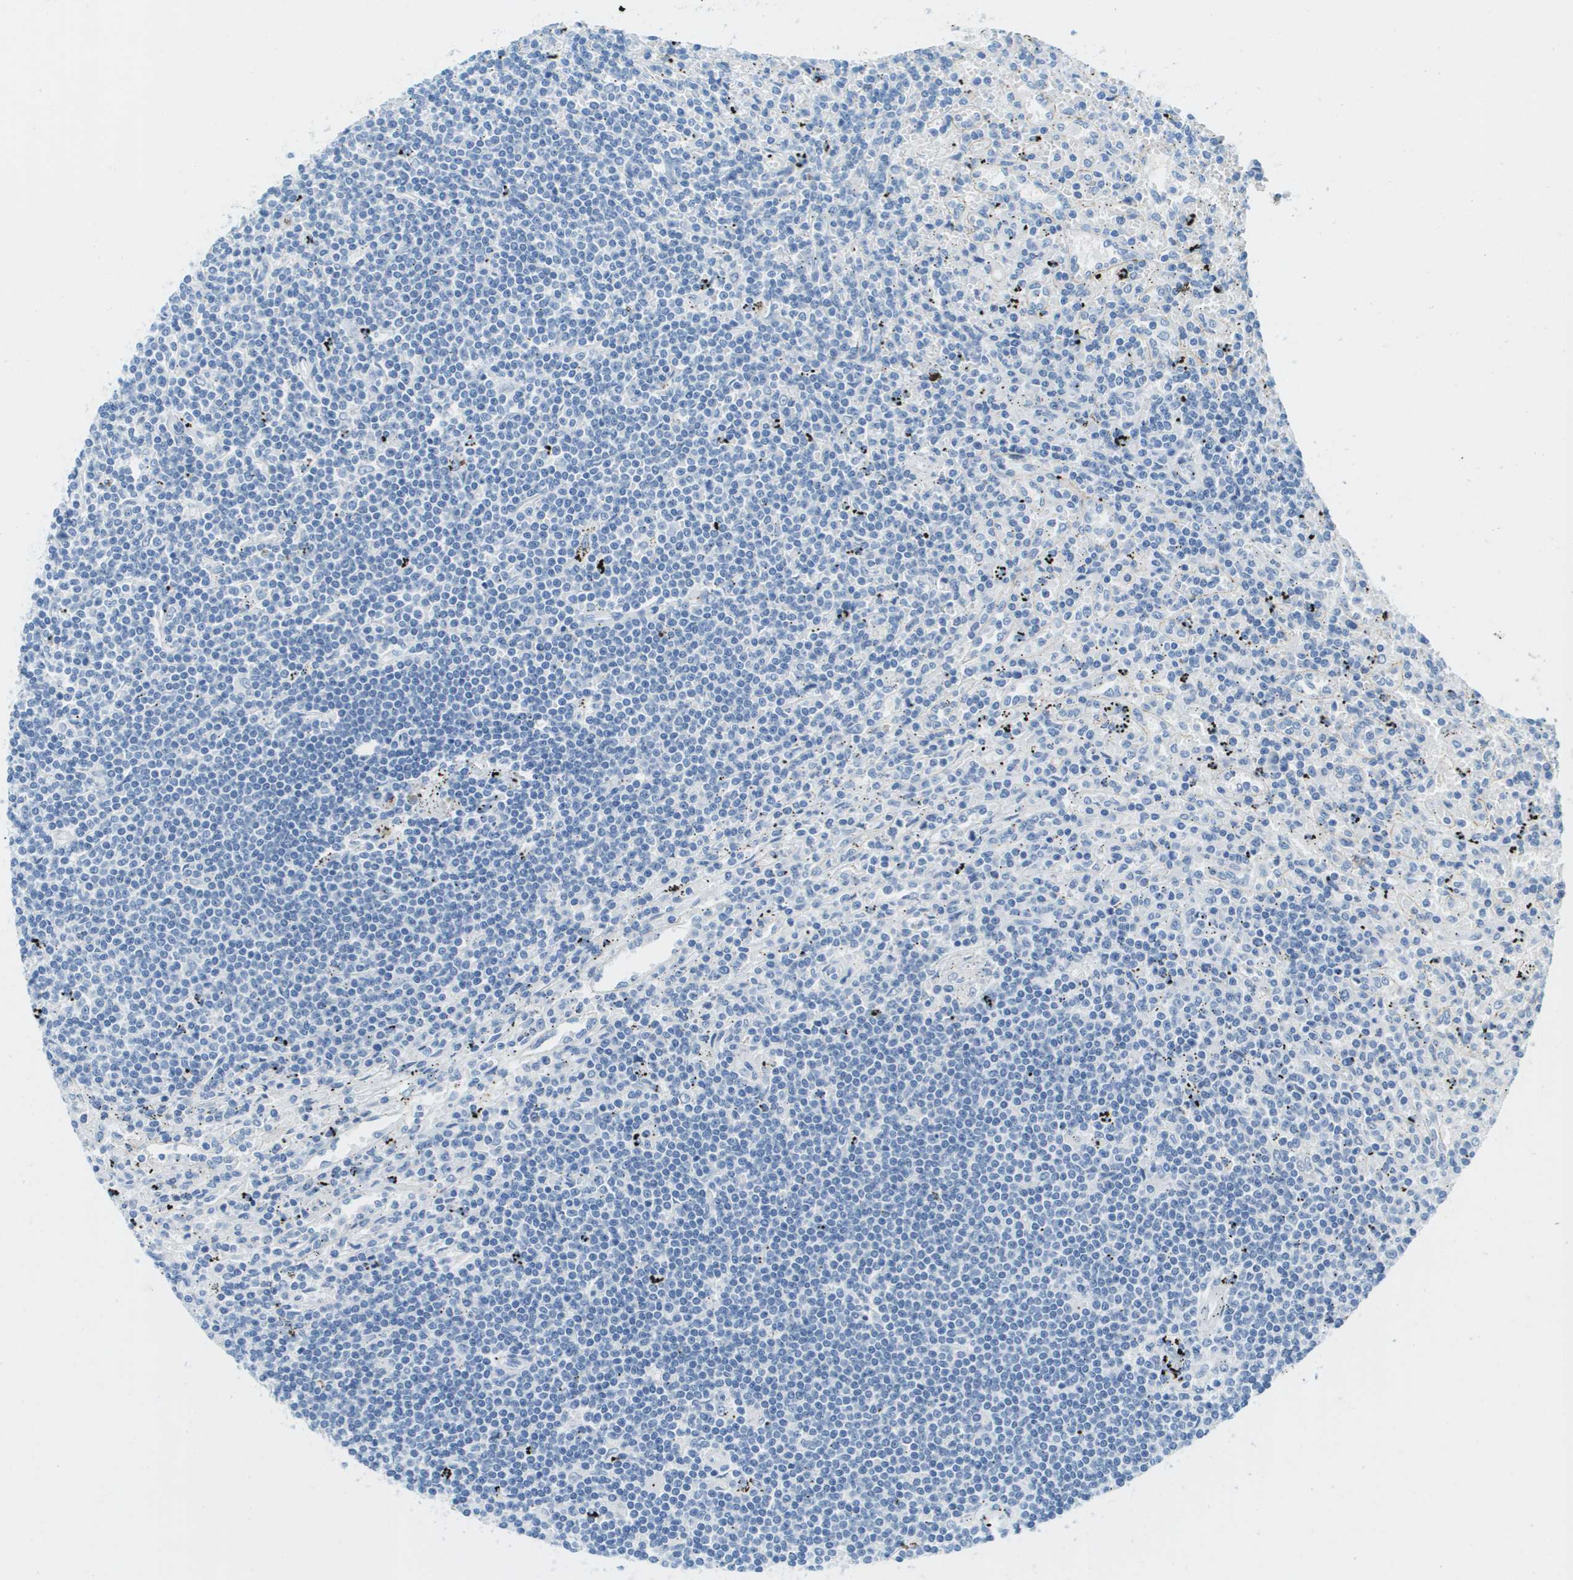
{"staining": {"intensity": "negative", "quantity": "none", "location": "none"}, "tissue": "lymphoma", "cell_type": "Tumor cells", "image_type": "cancer", "snomed": [{"axis": "morphology", "description": "Malignant lymphoma, non-Hodgkin's type, Low grade"}, {"axis": "topography", "description": "Spleen"}], "caption": "A high-resolution photomicrograph shows immunohistochemistry (IHC) staining of lymphoma, which displays no significant positivity in tumor cells.", "gene": "CDHR2", "patient": {"sex": "male", "age": 76}}